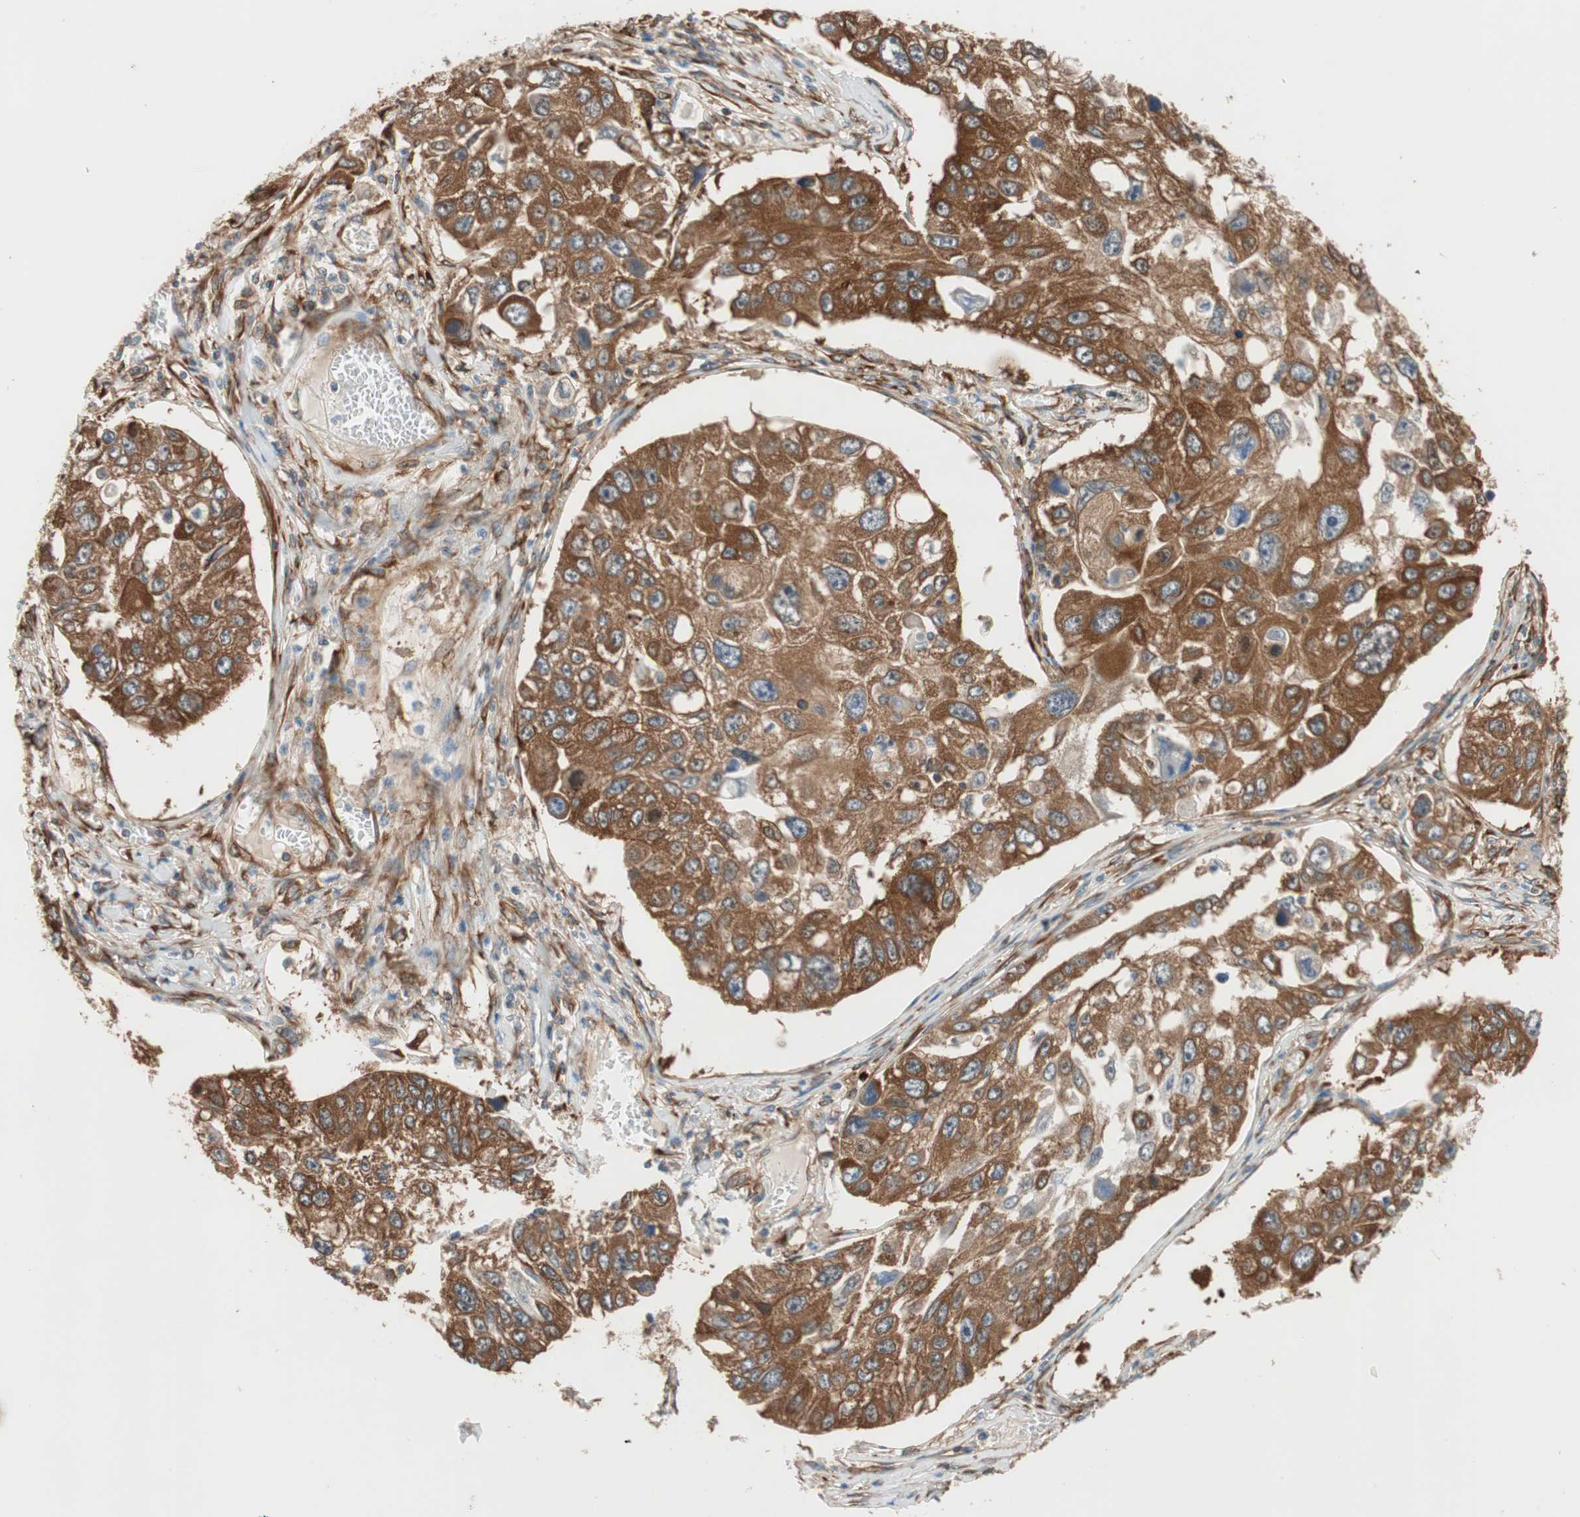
{"staining": {"intensity": "strong", "quantity": ">75%", "location": "cytoplasmic/membranous"}, "tissue": "lung cancer", "cell_type": "Tumor cells", "image_type": "cancer", "snomed": [{"axis": "morphology", "description": "Squamous cell carcinoma, NOS"}, {"axis": "topography", "description": "Lung"}], "caption": "Immunohistochemical staining of human lung squamous cell carcinoma demonstrates high levels of strong cytoplasmic/membranous protein staining in approximately >75% of tumor cells. The protein of interest is stained brown, and the nuclei are stained in blue (DAB (3,3'-diaminobenzidine) IHC with brightfield microscopy, high magnification).", "gene": "WASL", "patient": {"sex": "male", "age": 71}}